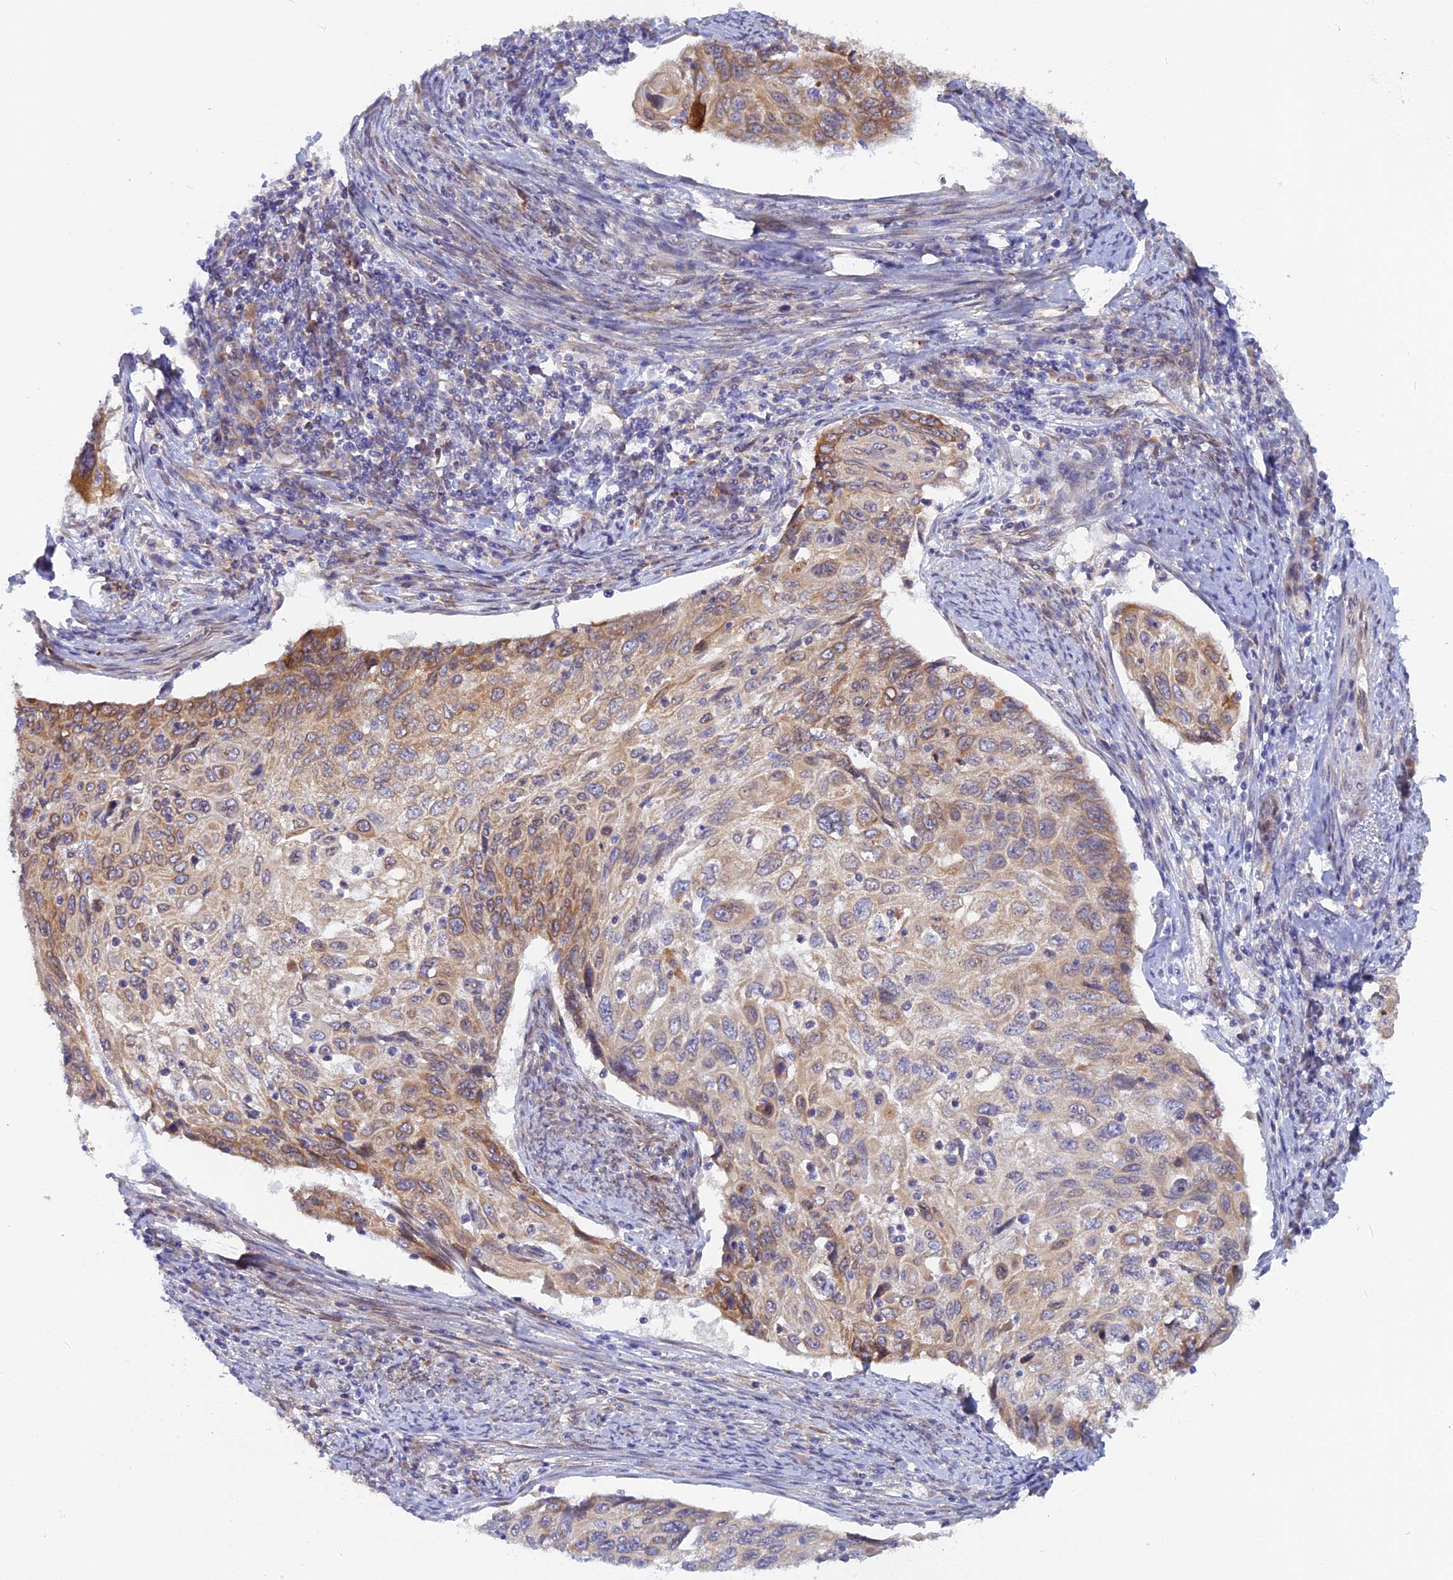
{"staining": {"intensity": "moderate", "quantity": "25%-75%", "location": "cytoplasmic/membranous"}, "tissue": "cervical cancer", "cell_type": "Tumor cells", "image_type": "cancer", "snomed": [{"axis": "morphology", "description": "Squamous cell carcinoma, NOS"}, {"axis": "topography", "description": "Cervix"}], "caption": "Moderate cytoplasmic/membranous protein positivity is present in approximately 25%-75% of tumor cells in cervical squamous cell carcinoma.", "gene": "TLCD1", "patient": {"sex": "female", "age": 70}}